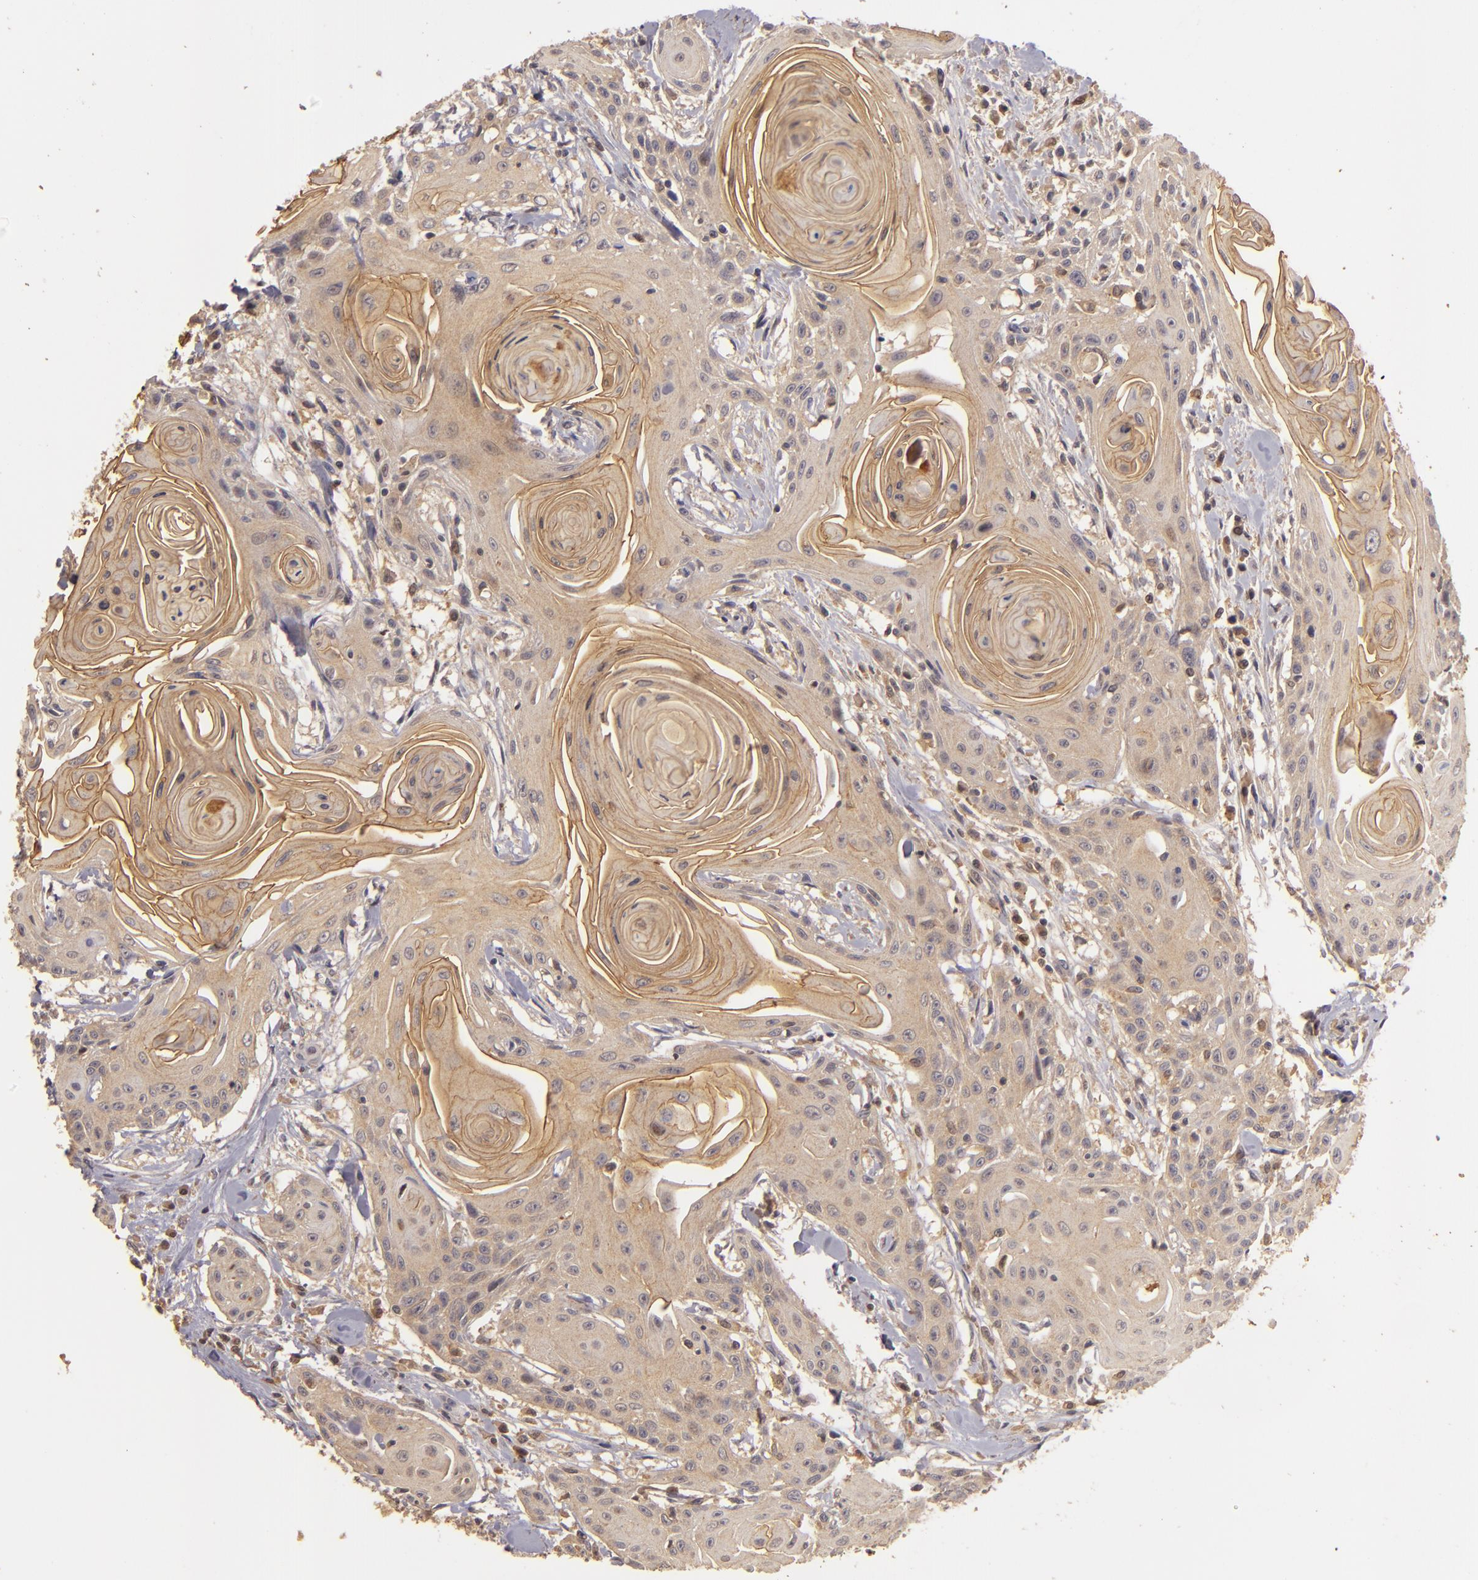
{"staining": {"intensity": "strong", "quantity": ">75%", "location": "cytoplasmic/membranous"}, "tissue": "head and neck cancer", "cell_type": "Tumor cells", "image_type": "cancer", "snomed": [{"axis": "morphology", "description": "Squamous cell carcinoma, NOS"}, {"axis": "morphology", "description": "Squamous cell carcinoma, metastatic, NOS"}, {"axis": "topography", "description": "Lymph node"}, {"axis": "topography", "description": "Salivary gland"}, {"axis": "topography", "description": "Head-Neck"}], "caption": "Approximately >75% of tumor cells in head and neck squamous cell carcinoma reveal strong cytoplasmic/membranous protein expression as visualized by brown immunohistochemical staining.", "gene": "PRKCD", "patient": {"sex": "female", "age": 74}}